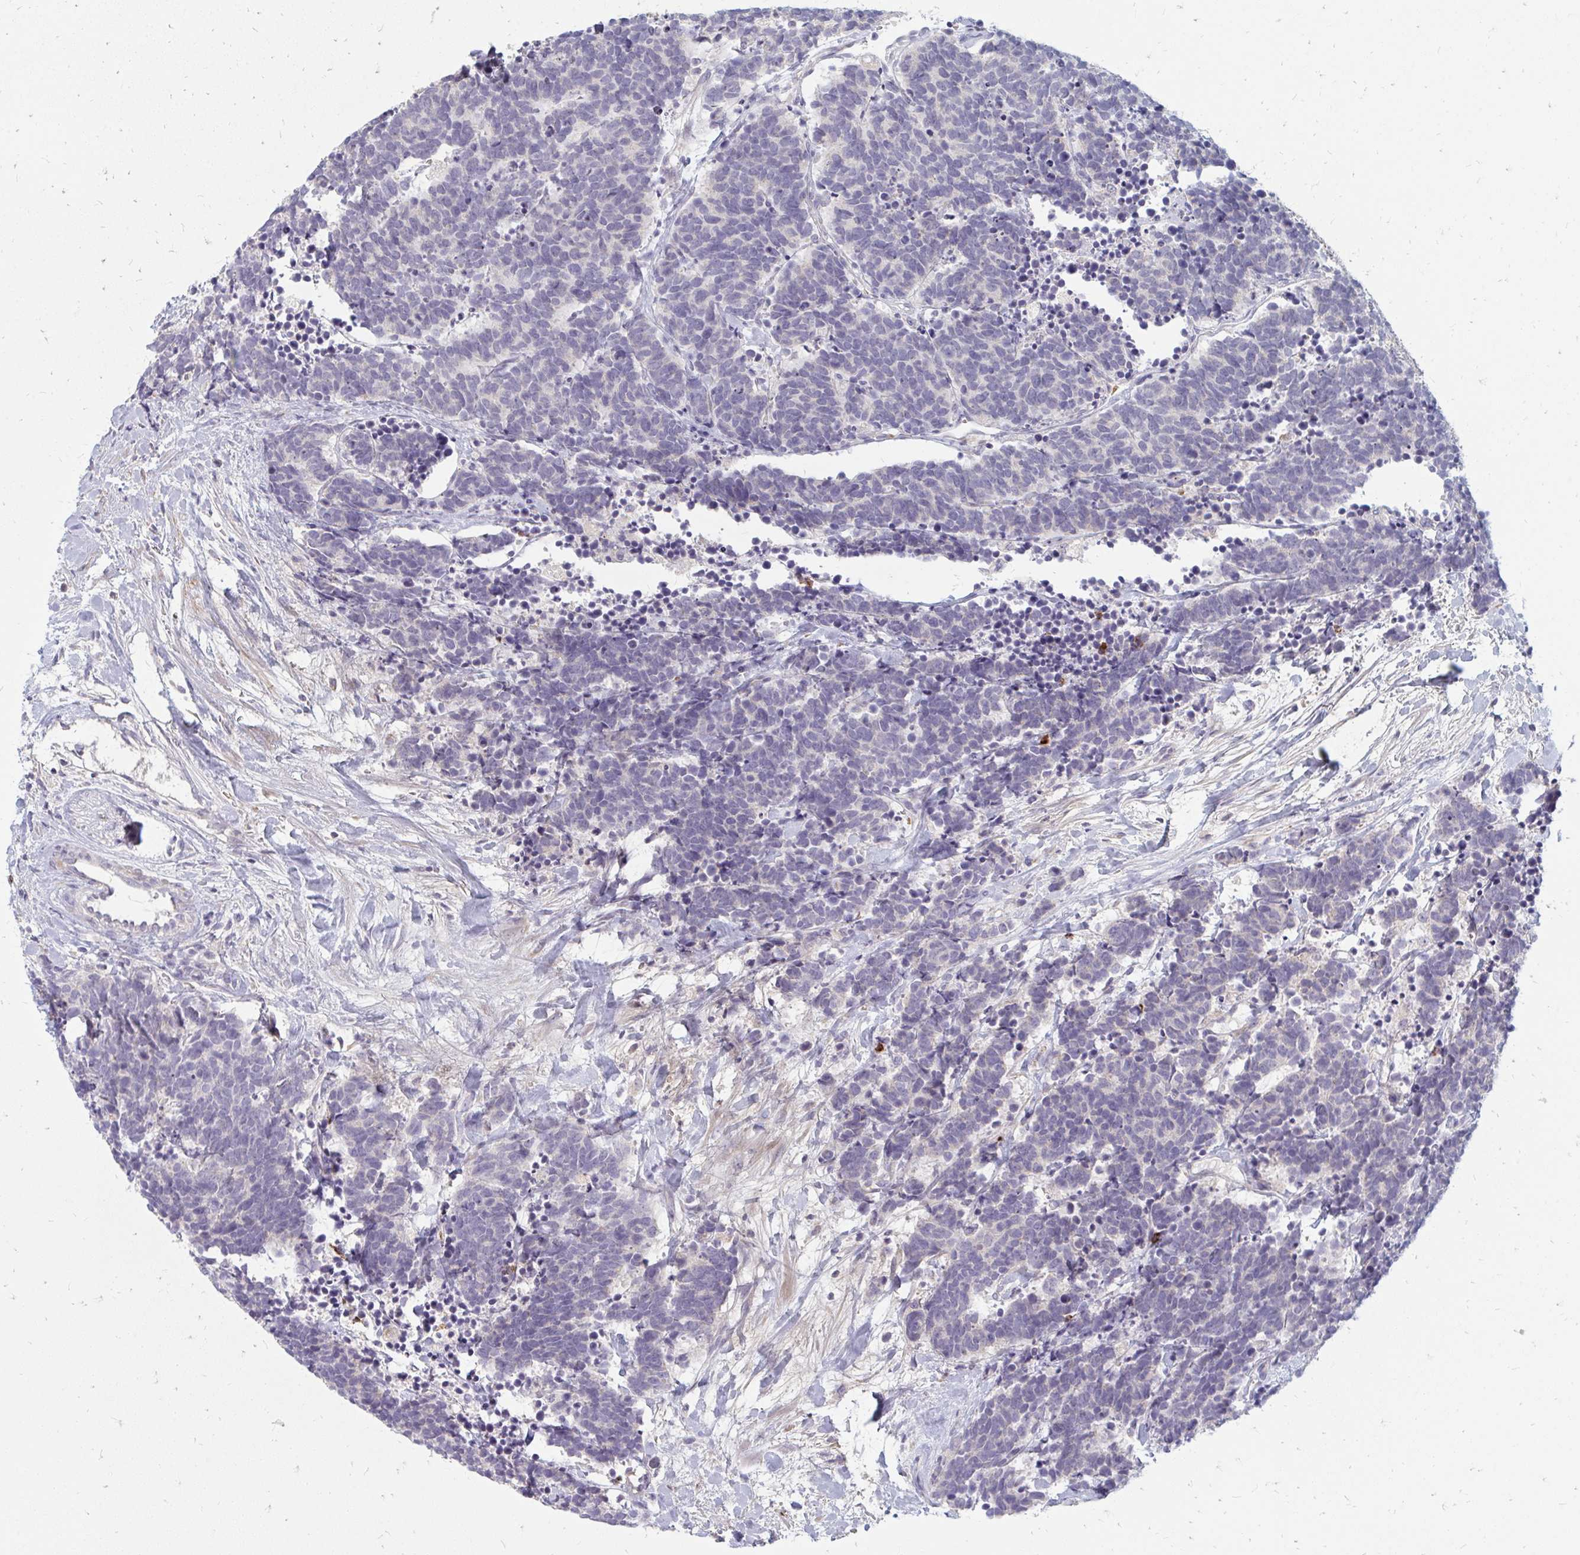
{"staining": {"intensity": "negative", "quantity": "none", "location": "none"}, "tissue": "carcinoid", "cell_type": "Tumor cells", "image_type": "cancer", "snomed": [{"axis": "morphology", "description": "Carcinoma, NOS"}, {"axis": "morphology", "description": "Carcinoid, malignant, NOS"}, {"axis": "topography", "description": "Prostate"}], "caption": "The micrograph displays no staining of tumor cells in carcinoid. (Brightfield microscopy of DAB (3,3'-diaminobenzidine) immunohistochemistry (IHC) at high magnification).", "gene": "RAB33A", "patient": {"sex": "male", "age": 57}}